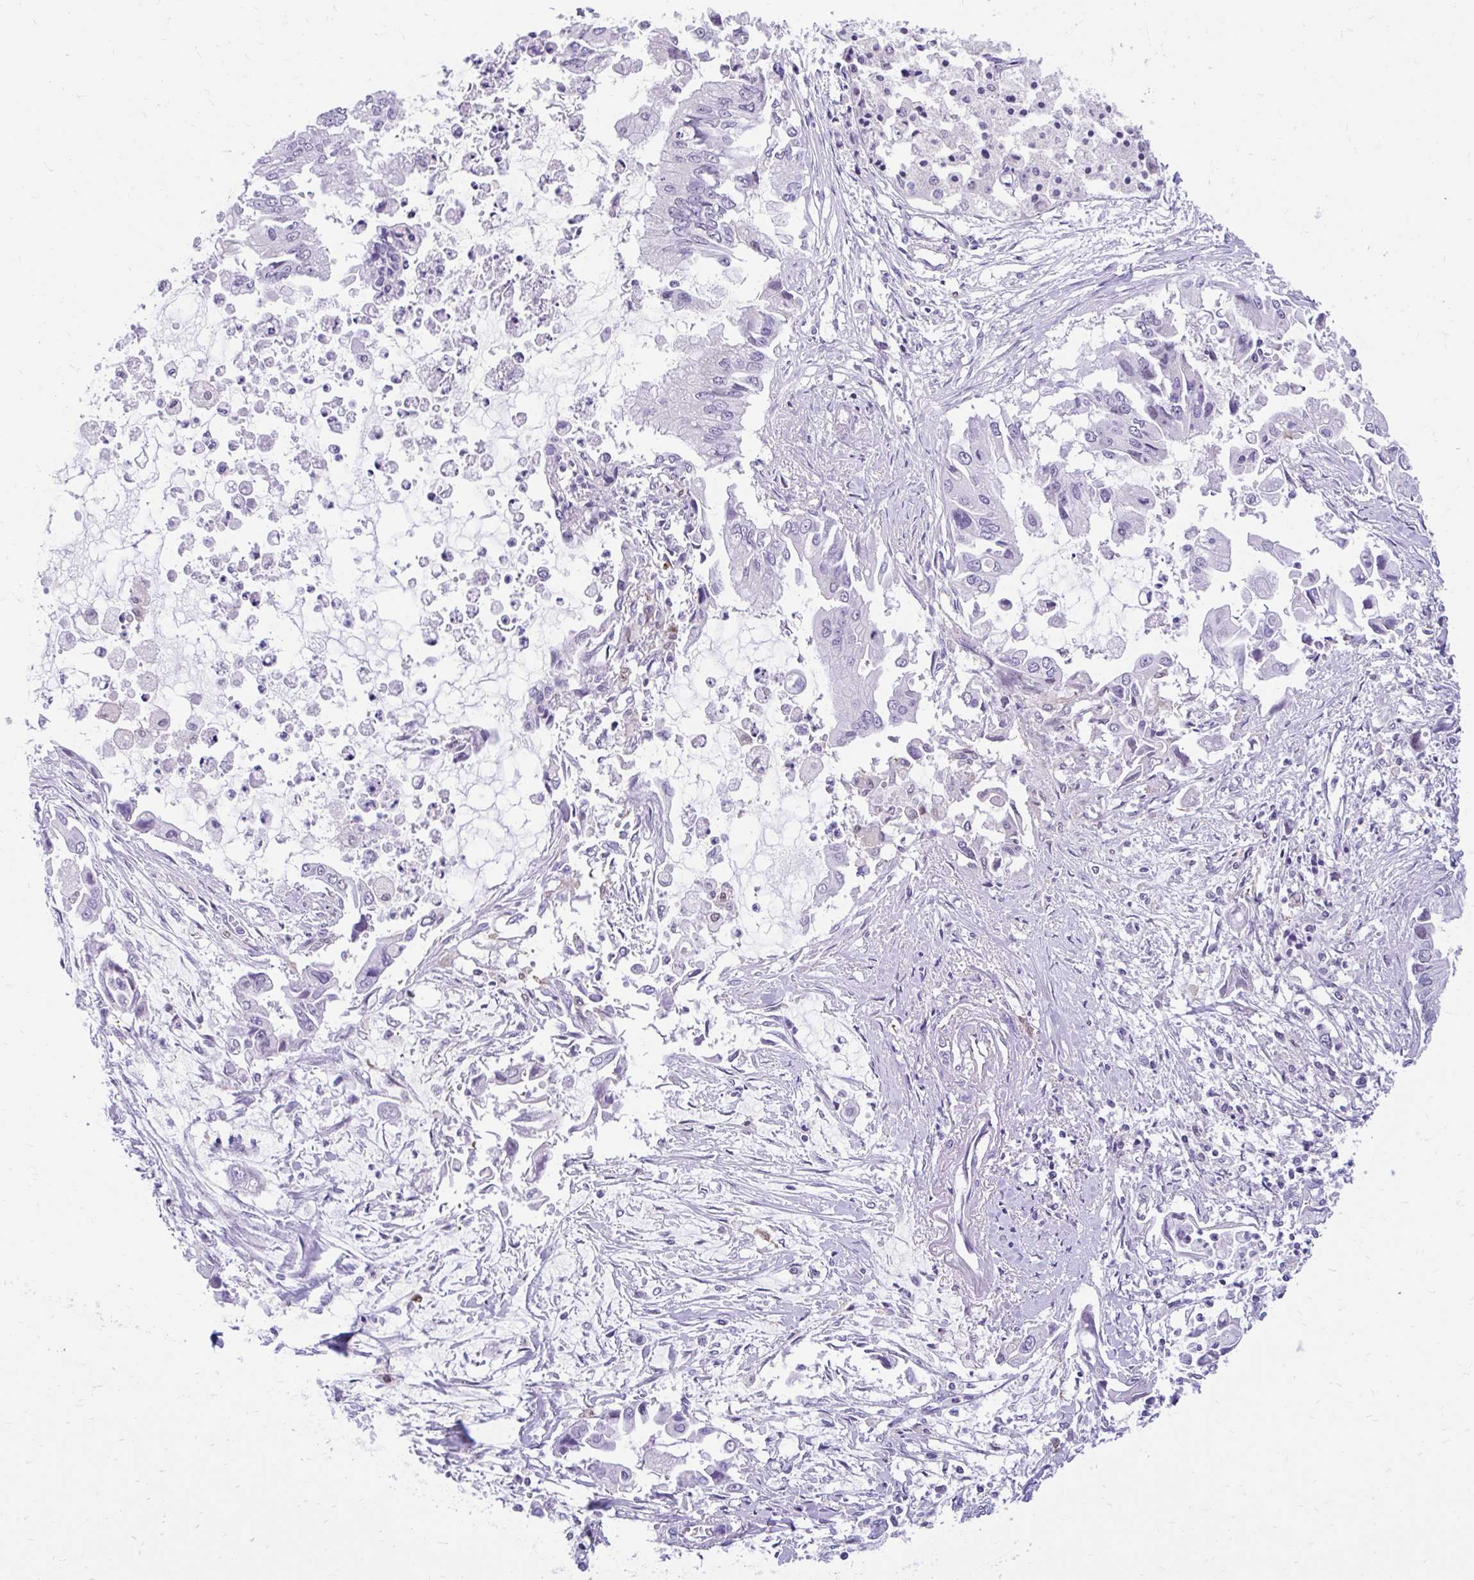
{"staining": {"intensity": "negative", "quantity": "none", "location": "none"}, "tissue": "pancreatic cancer", "cell_type": "Tumor cells", "image_type": "cancer", "snomed": [{"axis": "morphology", "description": "Adenocarcinoma, NOS"}, {"axis": "topography", "description": "Pancreas"}], "caption": "IHC micrograph of human pancreatic adenocarcinoma stained for a protein (brown), which exhibits no positivity in tumor cells.", "gene": "GLB1L2", "patient": {"sex": "male", "age": 84}}